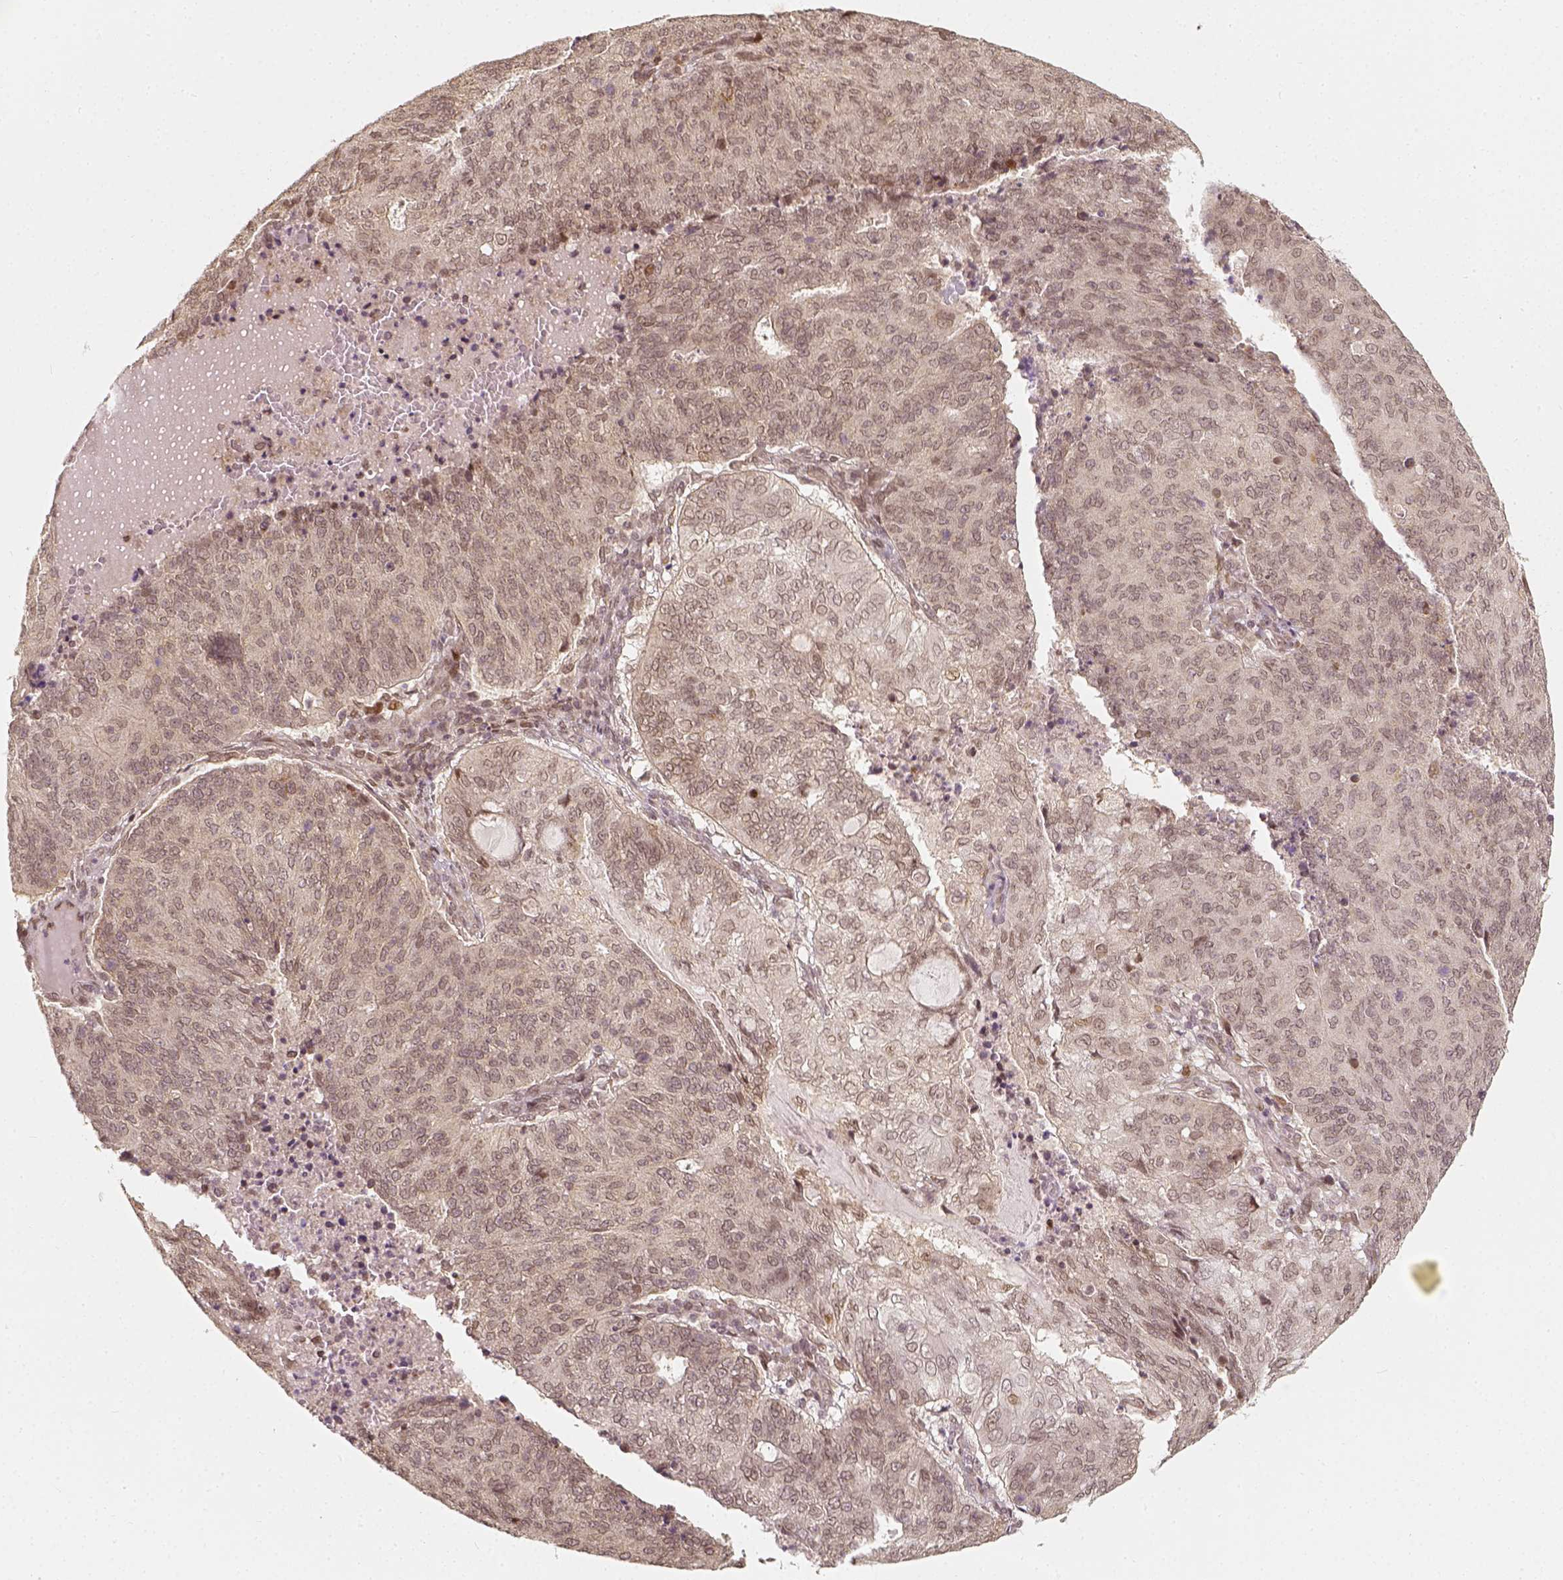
{"staining": {"intensity": "weak", "quantity": ">75%", "location": "nuclear"}, "tissue": "endometrial cancer", "cell_type": "Tumor cells", "image_type": "cancer", "snomed": [{"axis": "morphology", "description": "Adenocarcinoma, NOS"}, {"axis": "topography", "description": "Endometrium"}], "caption": "Immunohistochemical staining of adenocarcinoma (endometrial) reveals weak nuclear protein staining in about >75% of tumor cells.", "gene": "ZMAT3", "patient": {"sex": "female", "age": 82}}